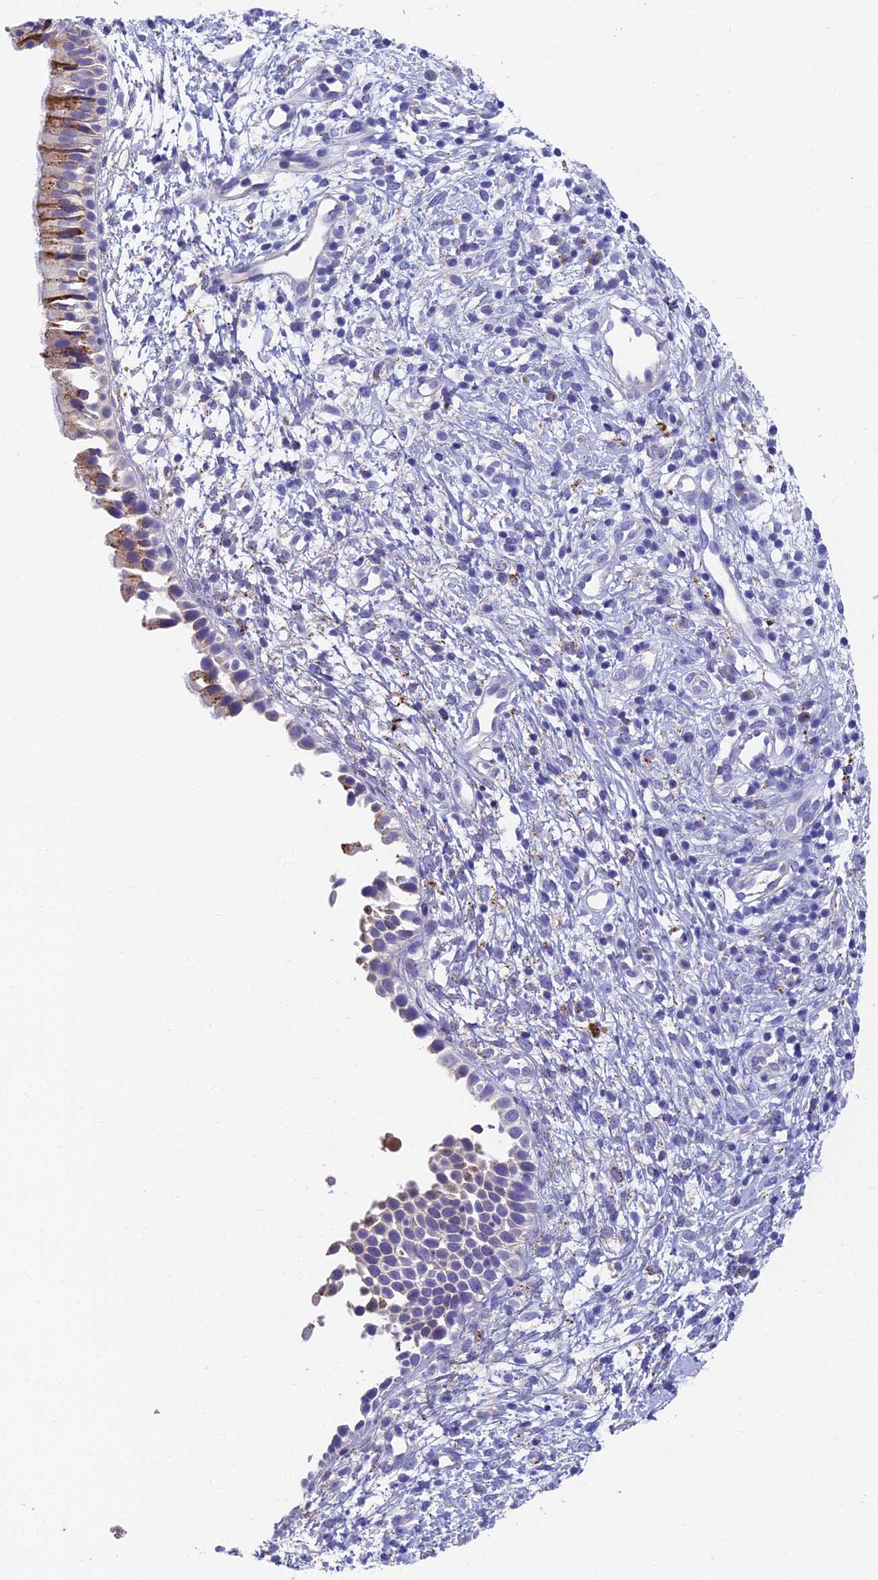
{"staining": {"intensity": "moderate", "quantity": "<25%", "location": "cytoplasmic/membranous"}, "tissue": "nasopharynx", "cell_type": "Respiratory epithelial cells", "image_type": "normal", "snomed": [{"axis": "morphology", "description": "Normal tissue, NOS"}, {"axis": "topography", "description": "Nasopharynx"}], "caption": "Respiratory epithelial cells exhibit moderate cytoplasmic/membranous expression in about <25% of cells in normal nasopharynx.", "gene": "ADAMTS13", "patient": {"sex": "male", "age": 22}}